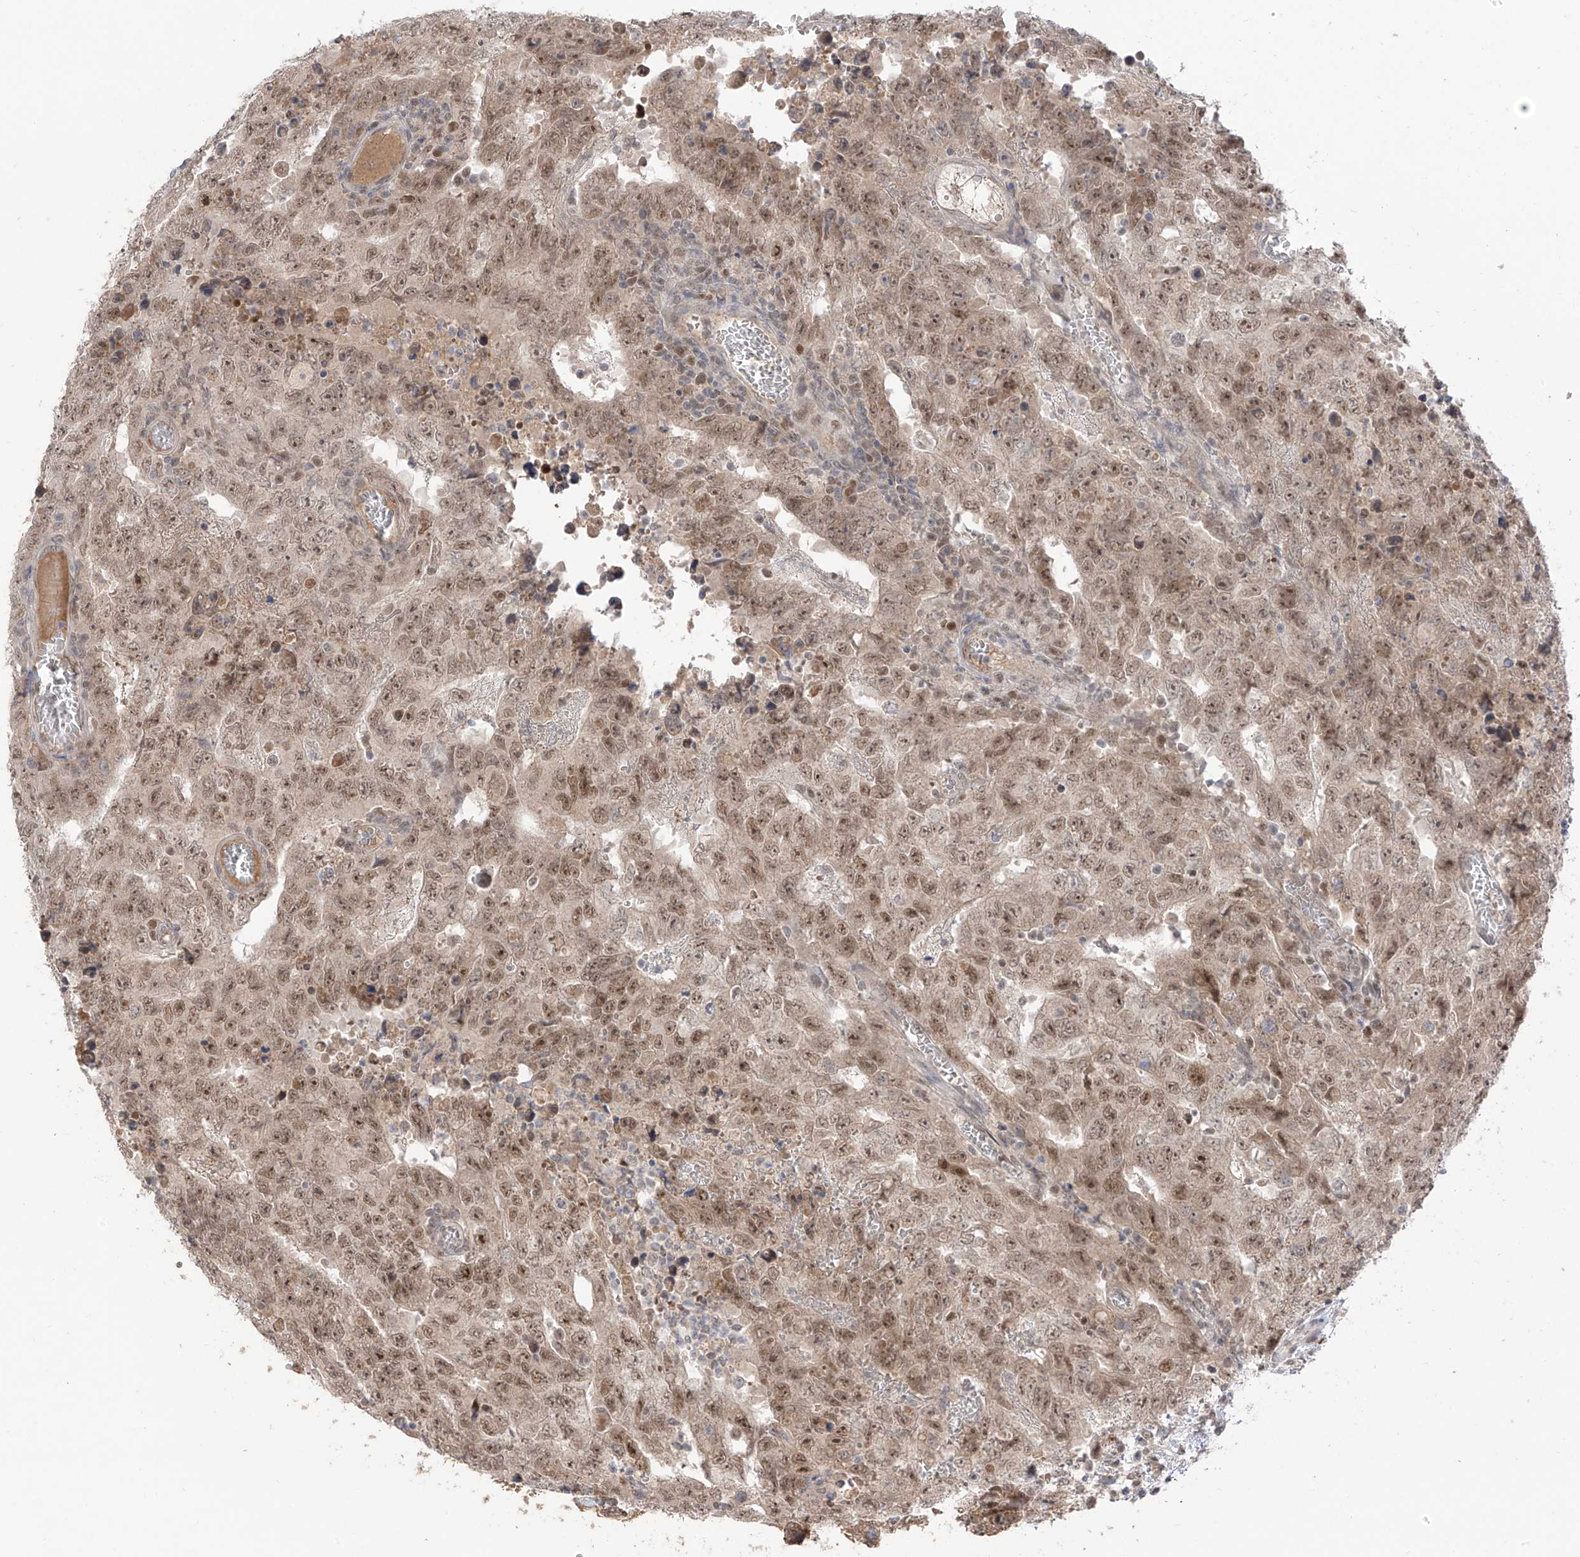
{"staining": {"intensity": "moderate", "quantity": ">75%", "location": "nuclear"}, "tissue": "testis cancer", "cell_type": "Tumor cells", "image_type": "cancer", "snomed": [{"axis": "morphology", "description": "Carcinoma, Embryonal, NOS"}, {"axis": "topography", "description": "Testis"}], "caption": "Testis cancer (embryonal carcinoma) stained with a brown dye exhibits moderate nuclear positive expression in about >75% of tumor cells.", "gene": "OGT", "patient": {"sex": "male", "age": 26}}